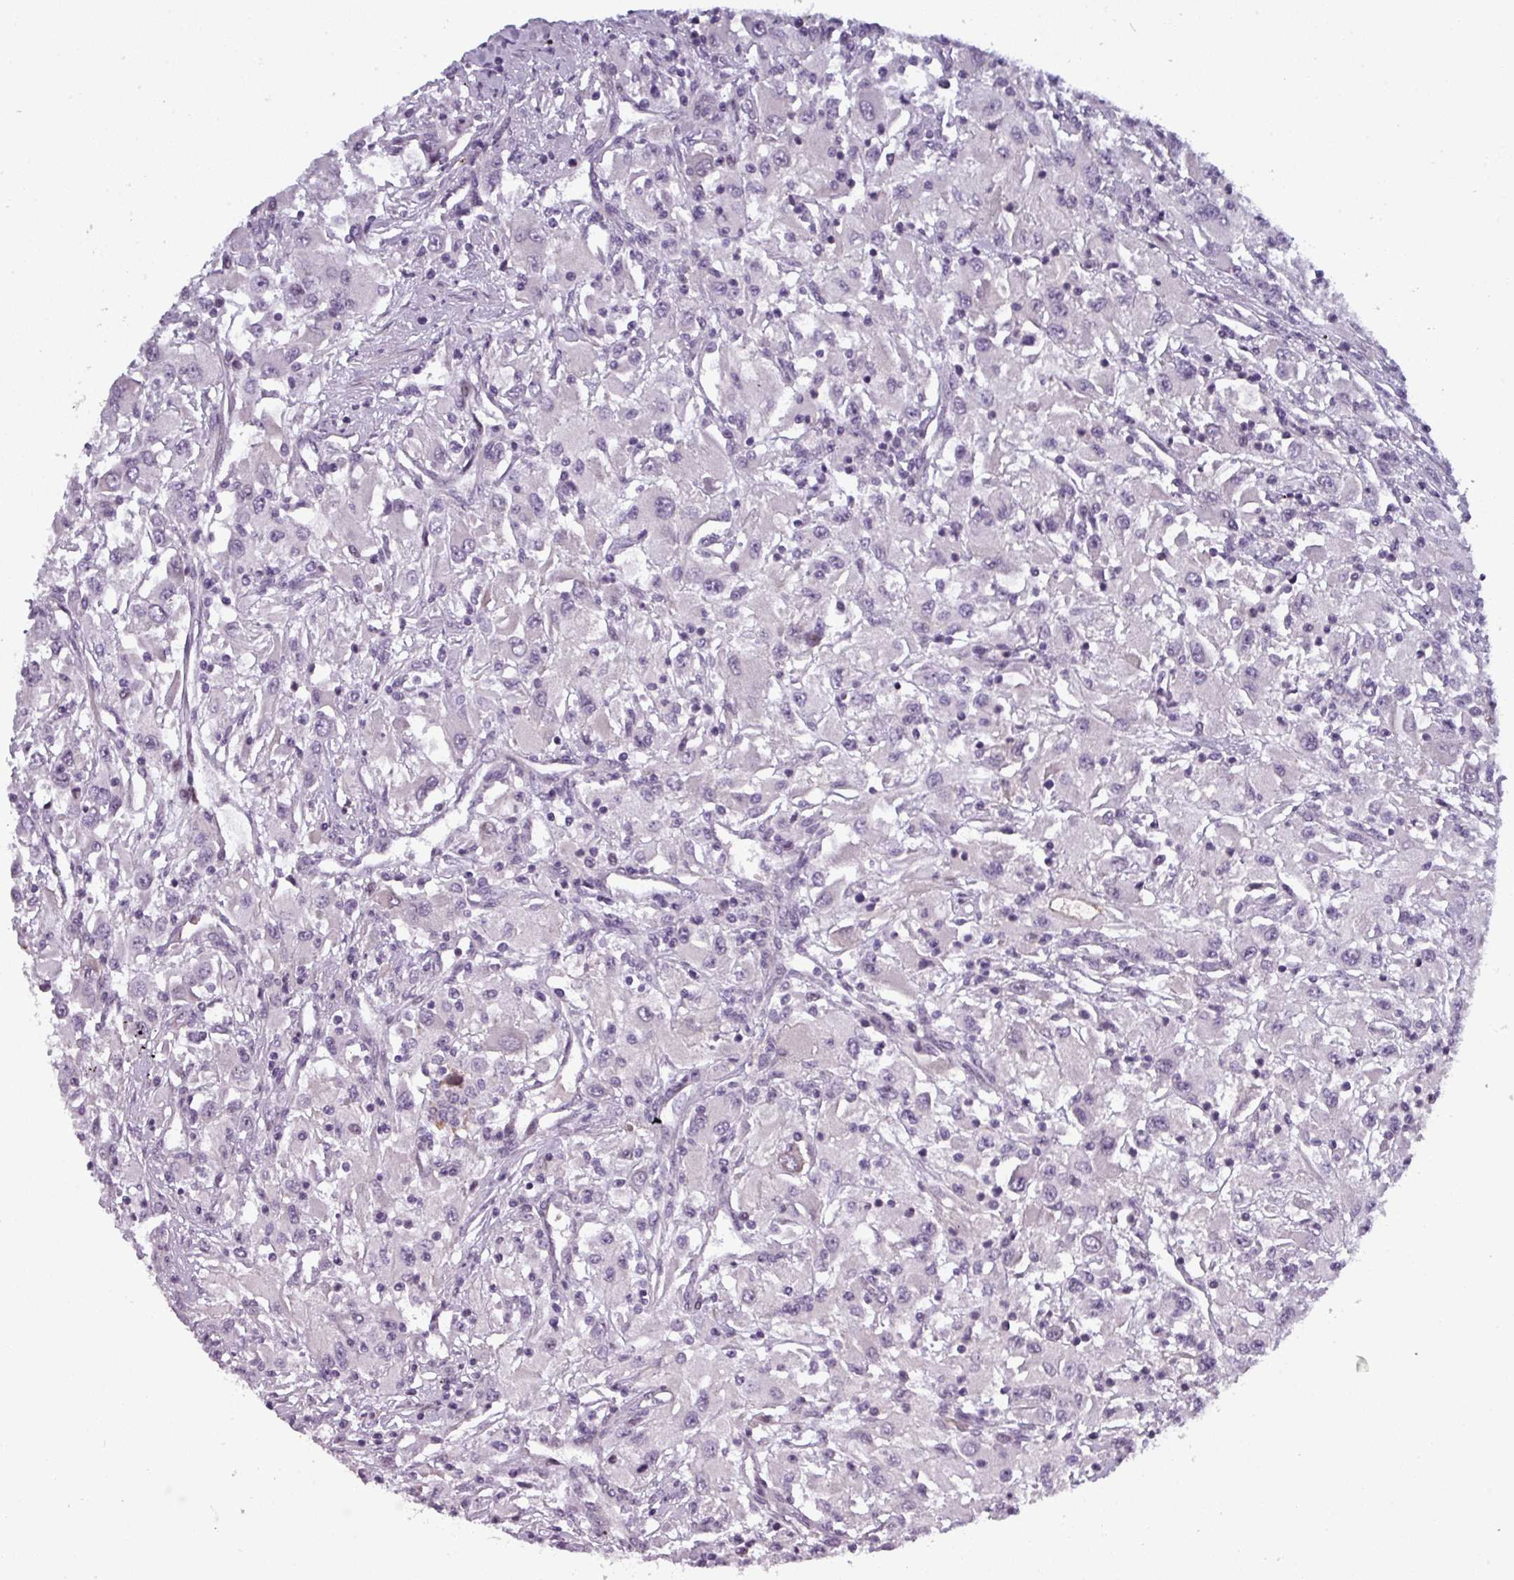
{"staining": {"intensity": "negative", "quantity": "none", "location": "none"}, "tissue": "renal cancer", "cell_type": "Tumor cells", "image_type": "cancer", "snomed": [{"axis": "morphology", "description": "Adenocarcinoma, NOS"}, {"axis": "topography", "description": "Kidney"}], "caption": "This is an IHC photomicrograph of adenocarcinoma (renal). There is no expression in tumor cells.", "gene": "PRAMEF12", "patient": {"sex": "female", "age": 67}}